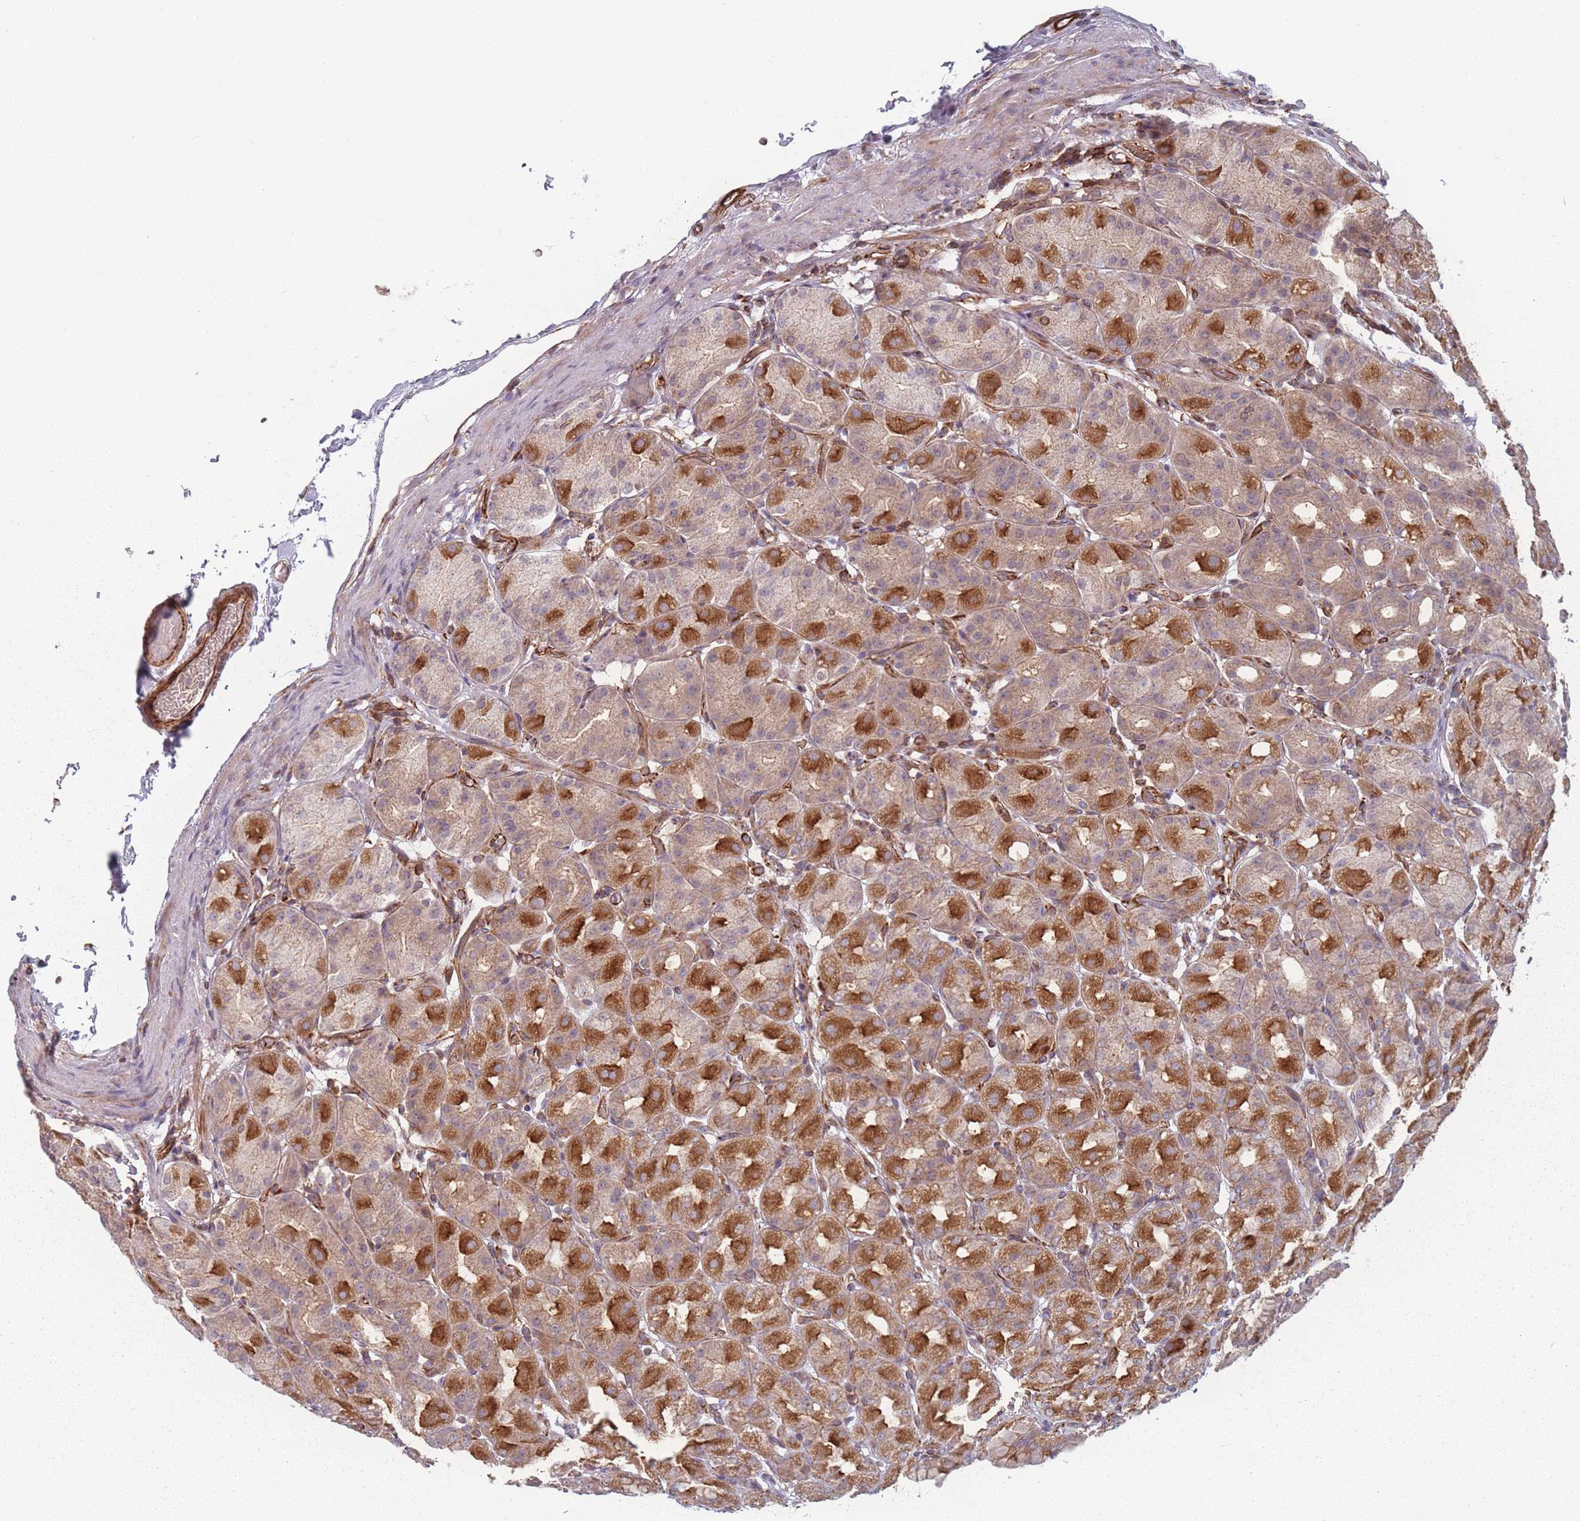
{"staining": {"intensity": "strong", "quantity": "25%-75%", "location": "cytoplasmic/membranous"}, "tissue": "stomach", "cell_type": "Glandular cells", "image_type": "normal", "snomed": [{"axis": "morphology", "description": "Normal tissue, NOS"}, {"axis": "topography", "description": "Stomach, upper"}], "caption": "This is a histology image of immunohistochemistry staining of normal stomach, which shows strong staining in the cytoplasmic/membranous of glandular cells.", "gene": "EEF1AKMT2", "patient": {"sex": "male", "age": 68}}